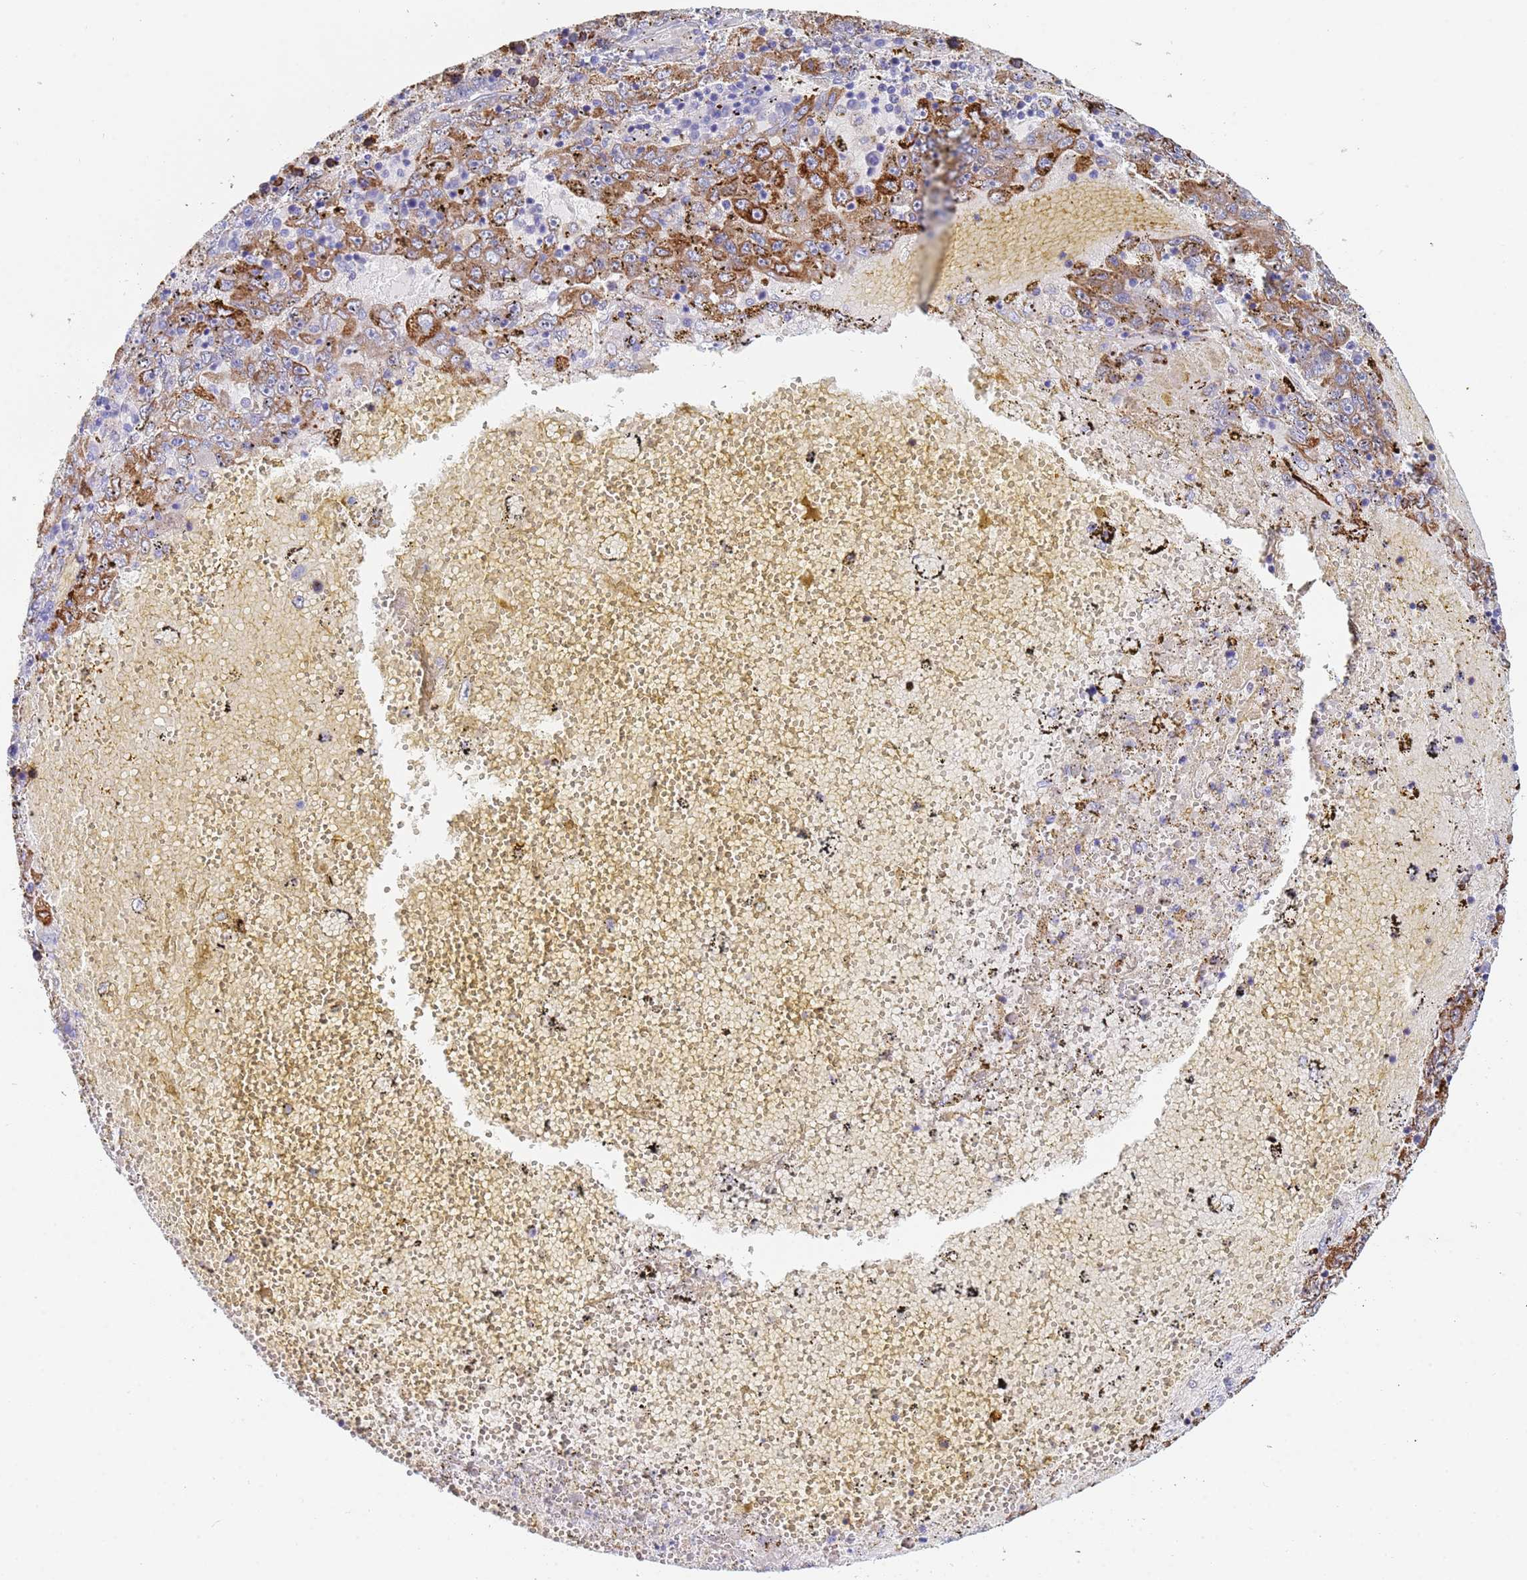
{"staining": {"intensity": "moderate", "quantity": ">75%", "location": "cytoplasmic/membranous"}, "tissue": "liver cancer", "cell_type": "Tumor cells", "image_type": "cancer", "snomed": [{"axis": "morphology", "description": "Carcinoma, Hepatocellular, NOS"}, {"axis": "topography", "description": "Liver"}], "caption": "Human liver cancer stained with a protein marker reveals moderate staining in tumor cells.", "gene": "GDAP2", "patient": {"sex": "male", "age": 49}}